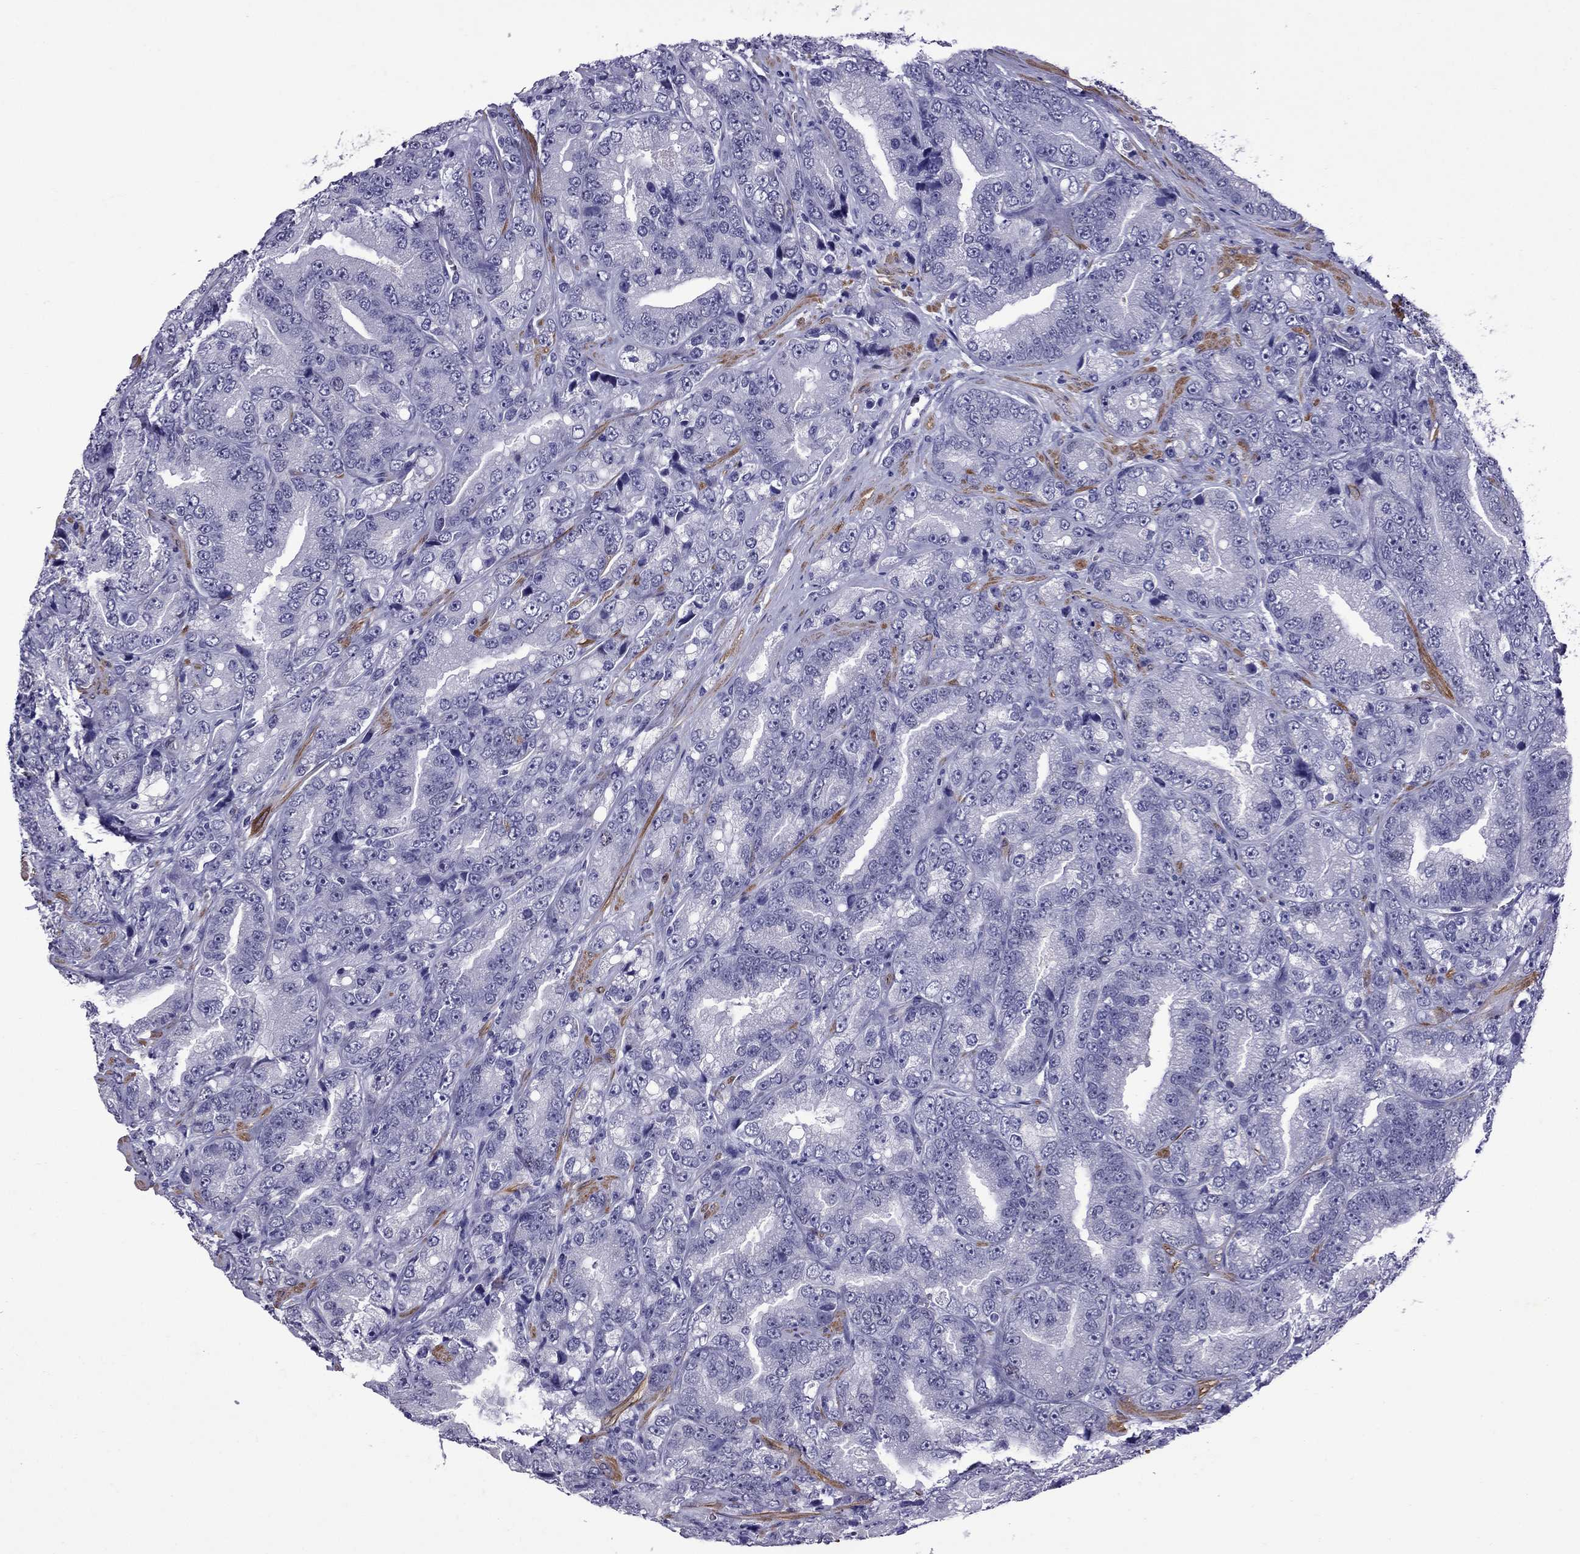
{"staining": {"intensity": "negative", "quantity": "none", "location": "none"}, "tissue": "prostate cancer", "cell_type": "Tumor cells", "image_type": "cancer", "snomed": [{"axis": "morphology", "description": "Adenocarcinoma, NOS"}, {"axis": "topography", "description": "Prostate"}], "caption": "High magnification brightfield microscopy of prostate cancer stained with DAB (3,3'-diaminobenzidine) (brown) and counterstained with hematoxylin (blue): tumor cells show no significant positivity.", "gene": "CHRNA5", "patient": {"sex": "male", "age": 63}}